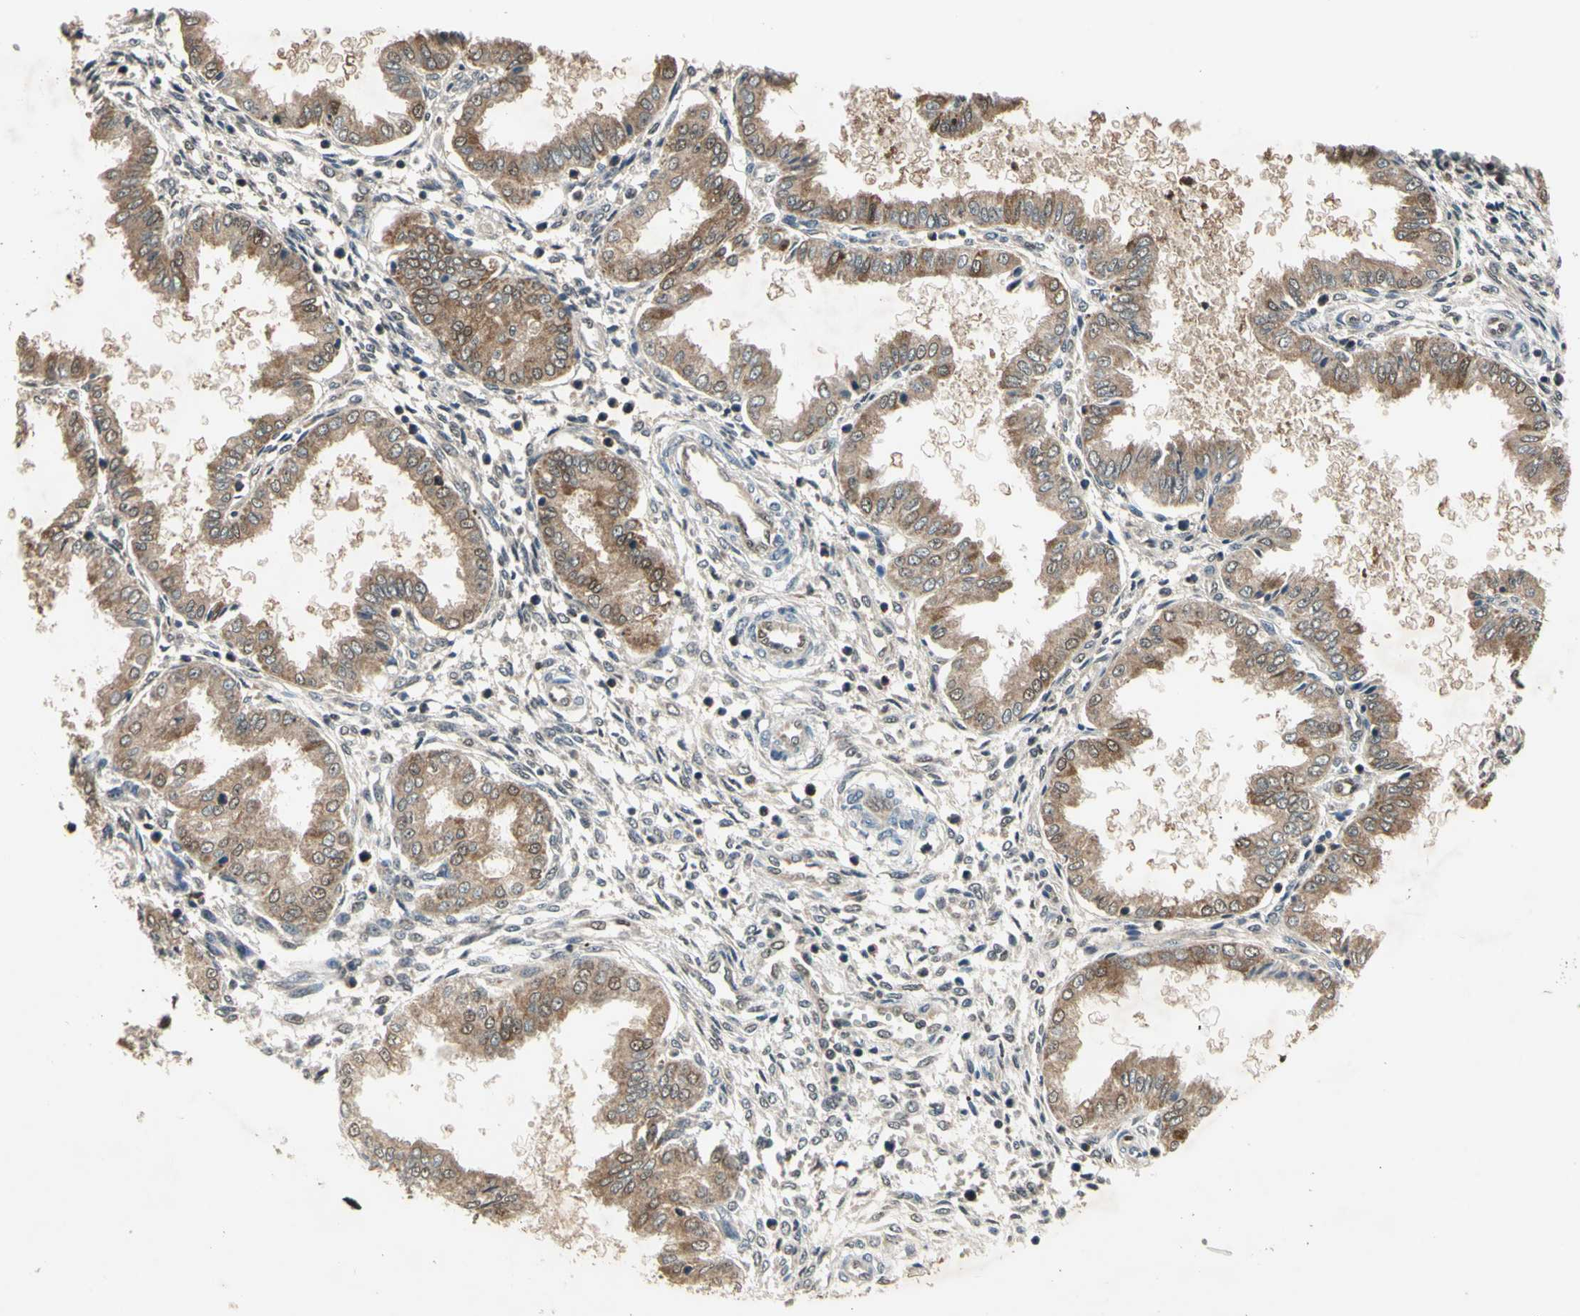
{"staining": {"intensity": "negative", "quantity": "none", "location": "none"}, "tissue": "endometrium", "cell_type": "Cells in endometrial stroma", "image_type": "normal", "snomed": [{"axis": "morphology", "description": "Normal tissue, NOS"}, {"axis": "topography", "description": "Endometrium"}], "caption": "Immunohistochemical staining of benign endometrium demonstrates no significant expression in cells in endometrial stroma.", "gene": "GSR", "patient": {"sex": "female", "age": 33}}